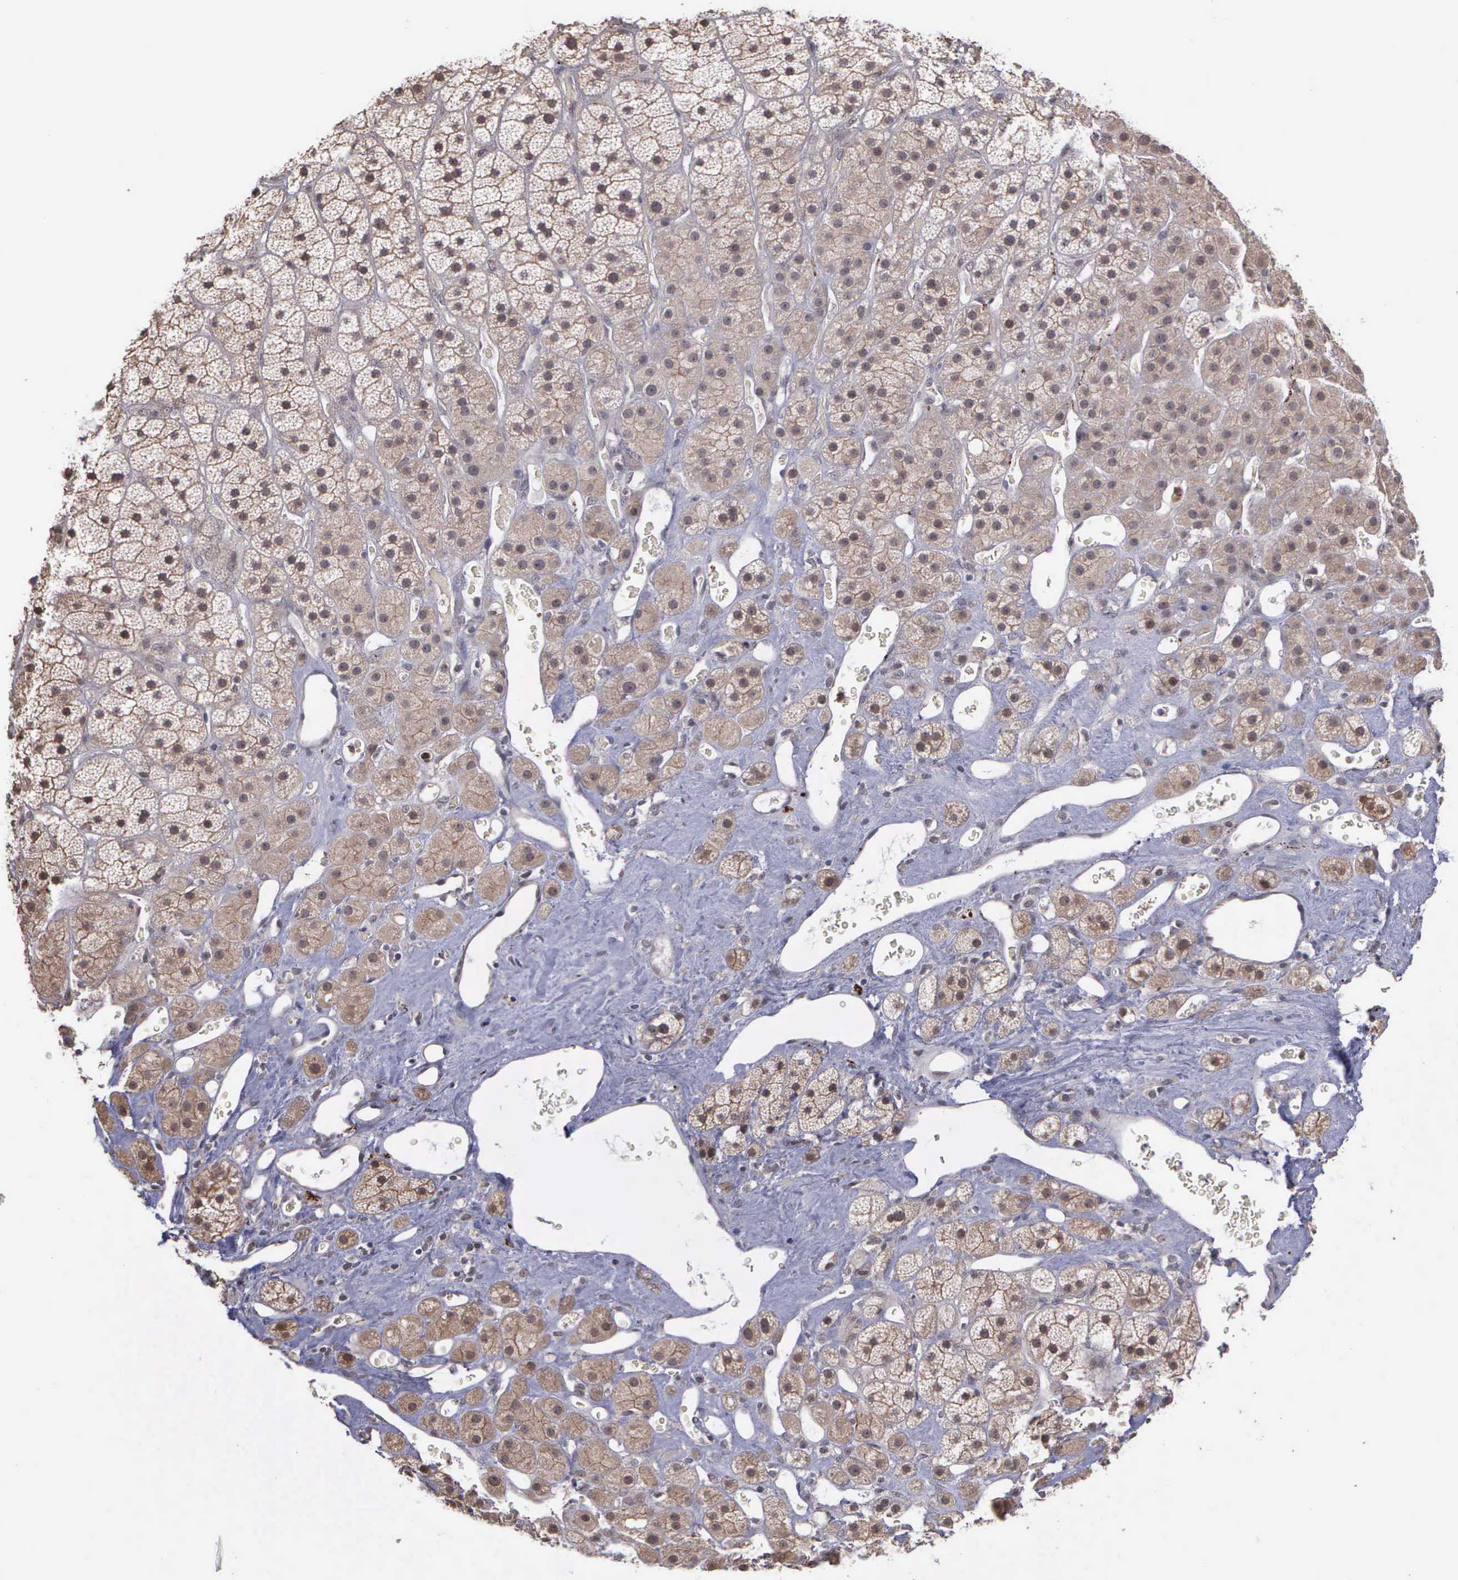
{"staining": {"intensity": "weak", "quantity": ">75%", "location": "cytoplasmic/membranous,nuclear"}, "tissue": "adrenal gland", "cell_type": "Glandular cells", "image_type": "normal", "snomed": [{"axis": "morphology", "description": "Normal tissue, NOS"}, {"axis": "topography", "description": "Adrenal gland"}], "caption": "Immunohistochemical staining of normal adrenal gland shows >75% levels of weak cytoplasmic/membranous,nuclear protein positivity in approximately >75% of glandular cells. (IHC, brightfield microscopy, high magnification).", "gene": "MAP3K9", "patient": {"sex": "male", "age": 57}}